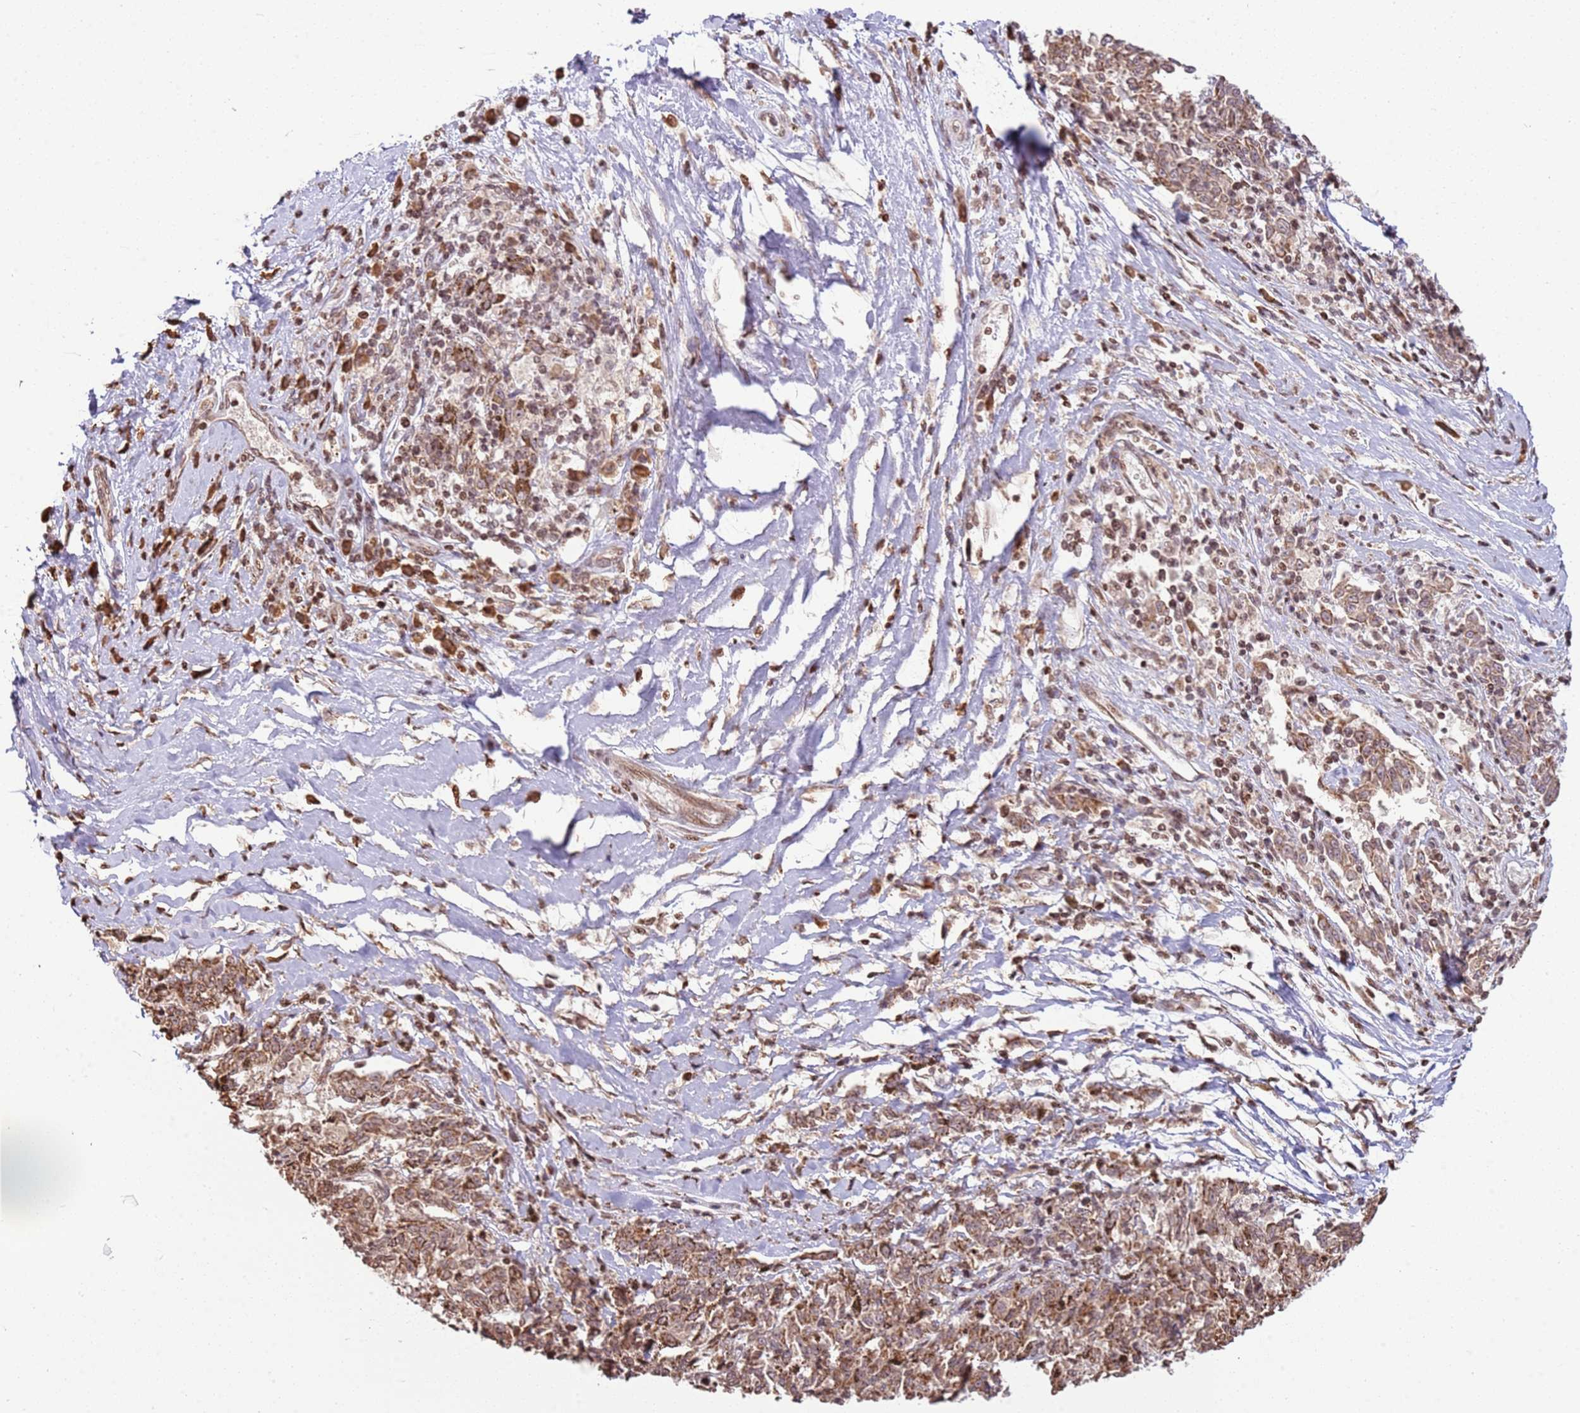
{"staining": {"intensity": "moderate", "quantity": ">75%", "location": "cytoplasmic/membranous"}, "tissue": "melanoma", "cell_type": "Tumor cells", "image_type": "cancer", "snomed": [{"axis": "morphology", "description": "Malignant melanoma, NOS"}, {"axis": "topography", "description": "Skin"}], "caption": "Melanoma was stained to show a protein in brown. There is medium levels of moderate cytoplasmic/membranous positivity in approximately >75% of tumor cells.", "gene": "SCAF1", "patient": {"sex": "female", "age": 72}}